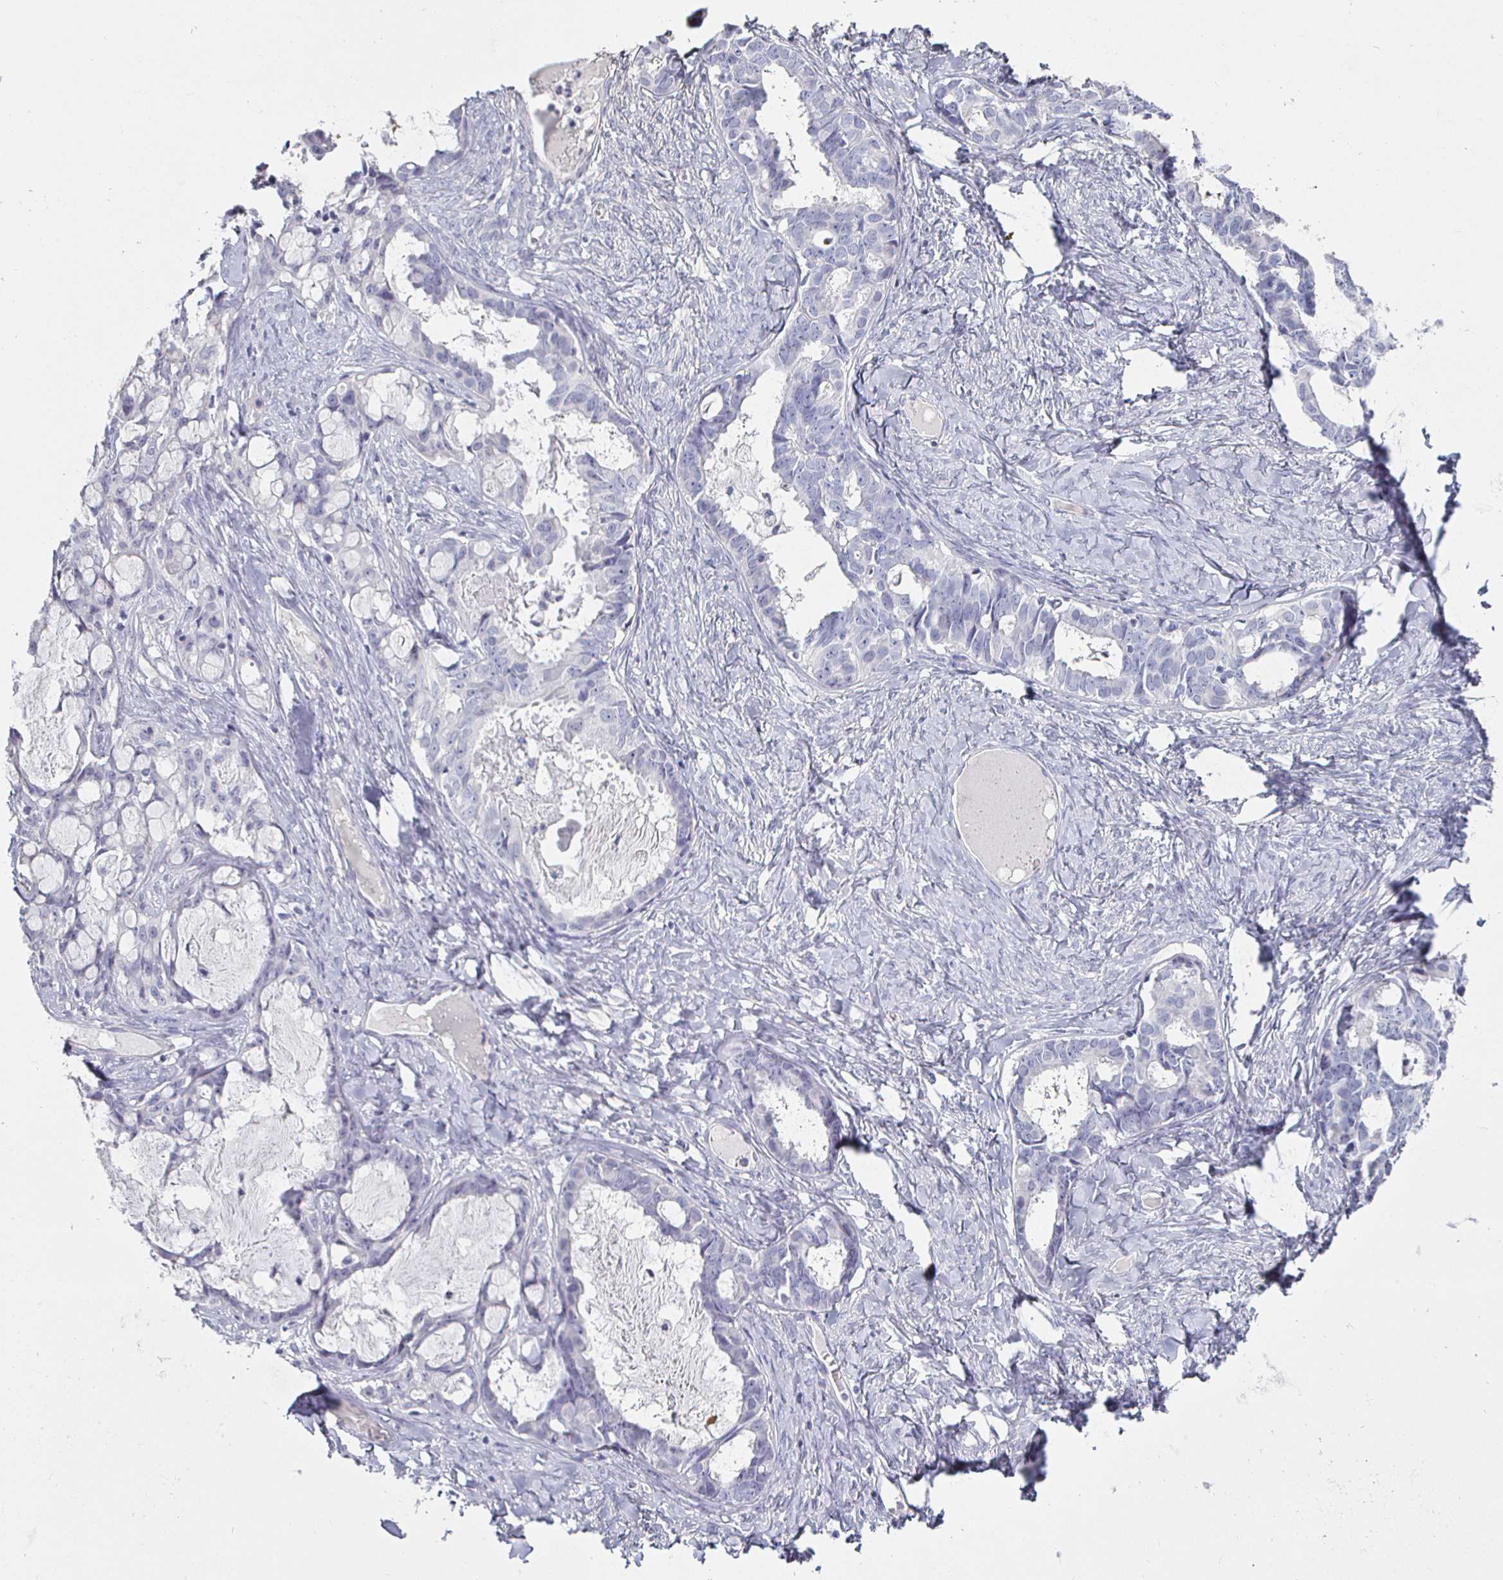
{"staining": {"intensity": "negative", "quantity": "none", "location": "none"}, "tissue": "ovarian cancer", "cell_type": "Tumor cells", "image_type": "cancer", "snomed": [{"axis": "morphology", "description": "Cystadenocarcinoma, serous, NOS"}, {"axis": "topography", "description": "Ovary"}], "caption": "An immunohistochemistry image of serous cystadenocarcinoma (ovarian) is shown. There is no staining in tumor cells of serous cystadenocarcinoma (ovarian).", "gene": "ENPP1", "patient": {"sex": "female", "age": 69}}